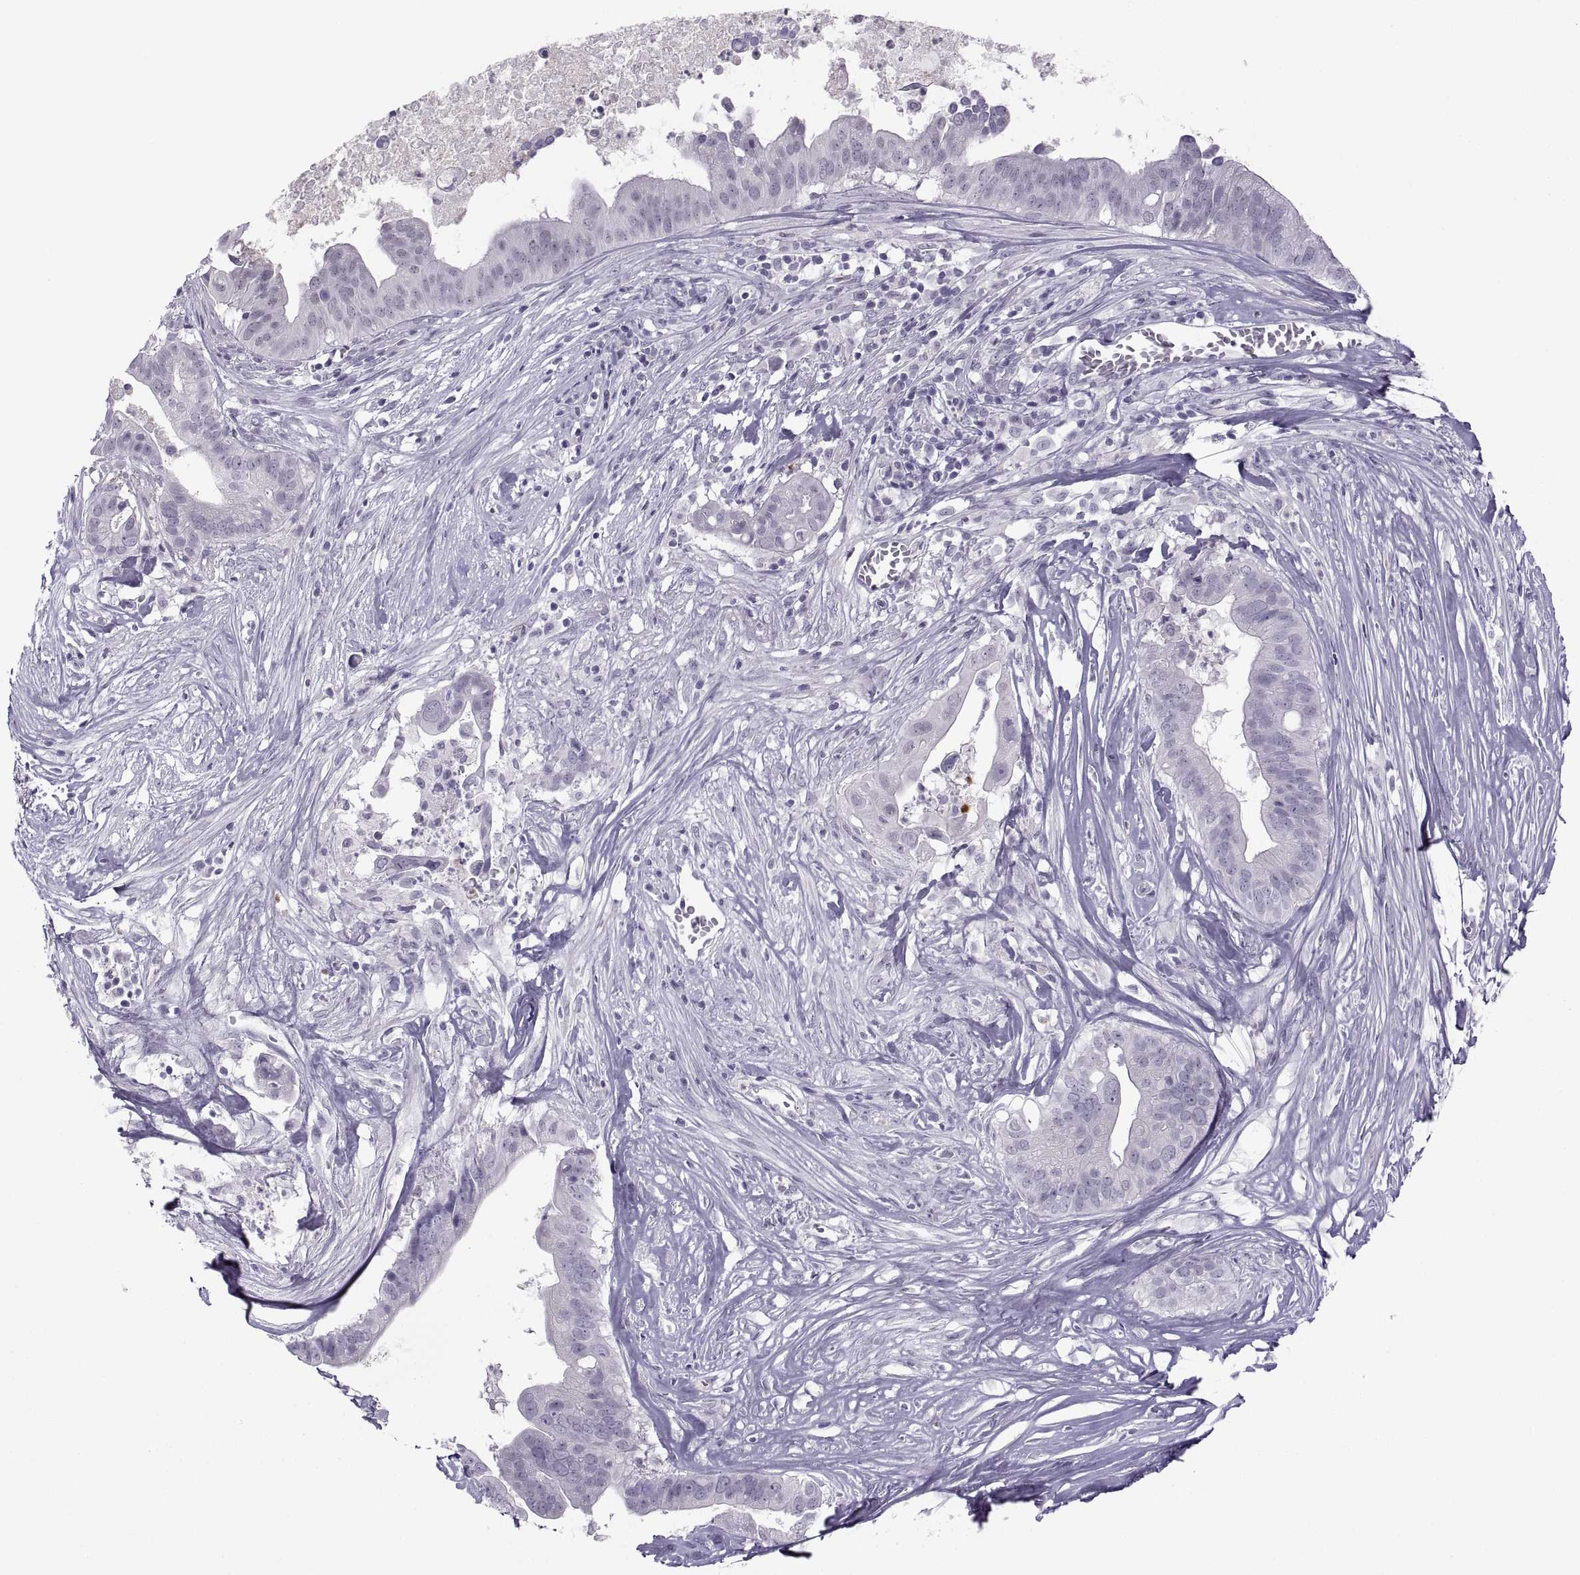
{"staining": {"intensity": "negative", "quantity": "none", "location": "none"}, "tissue": "pancreatic cancer", "cell_type": "Tumor cells", "image_type": "cancer", "snomed": [{"axis": "morphology", "description": "Adenocarcinoma, NOS"}, {"axis": "topography", "description": "Pancreas"}], "caption": "This is an immunohistochemistry micrograph of human pancreatic cancer (adenocarcinoma). There is no positivity in tumor cells.", "gene": "C3orf22", "patient": {"sex": "male", "age": 61}}